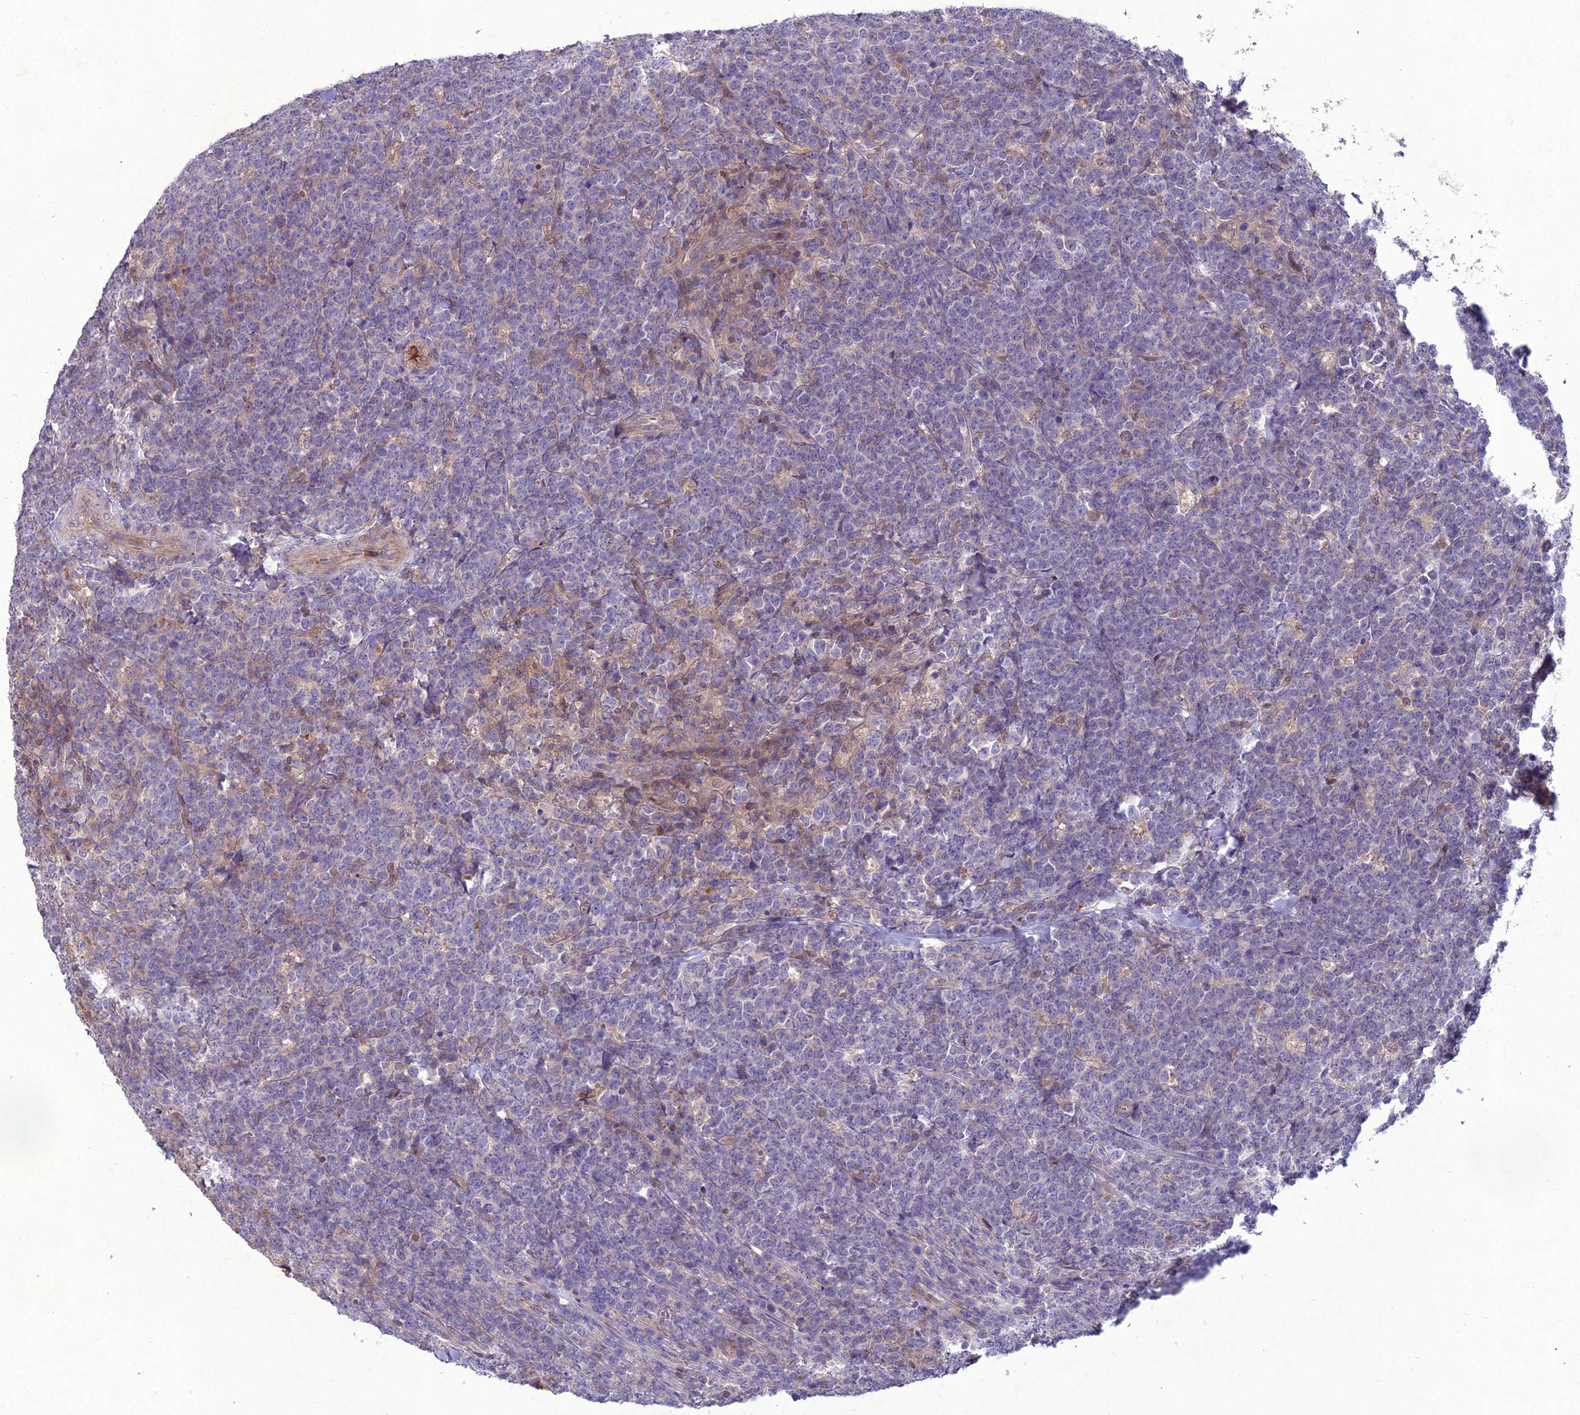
{"staining": {"intensity": "negative", "quantity": "none", "location": "none"}, "tissue": "lymphoma", "cell_type": "Tumor cells", "image_type": "cancer", "snomed": [{"axis": "morphology", "description": "Malignant lymphoma, non-Hodgkin's type, High grade"}, {"axis": "topography", "description": "Small intestine"}], "caption": "Tumor cells are negative for brown protein staining in lymphoma. The staining is performed using DAB brown chromogen with nuclei counter-stained in using hematoxylin.", "gene": "GDF6", "patient": {"sex": "male", "age": 8}}